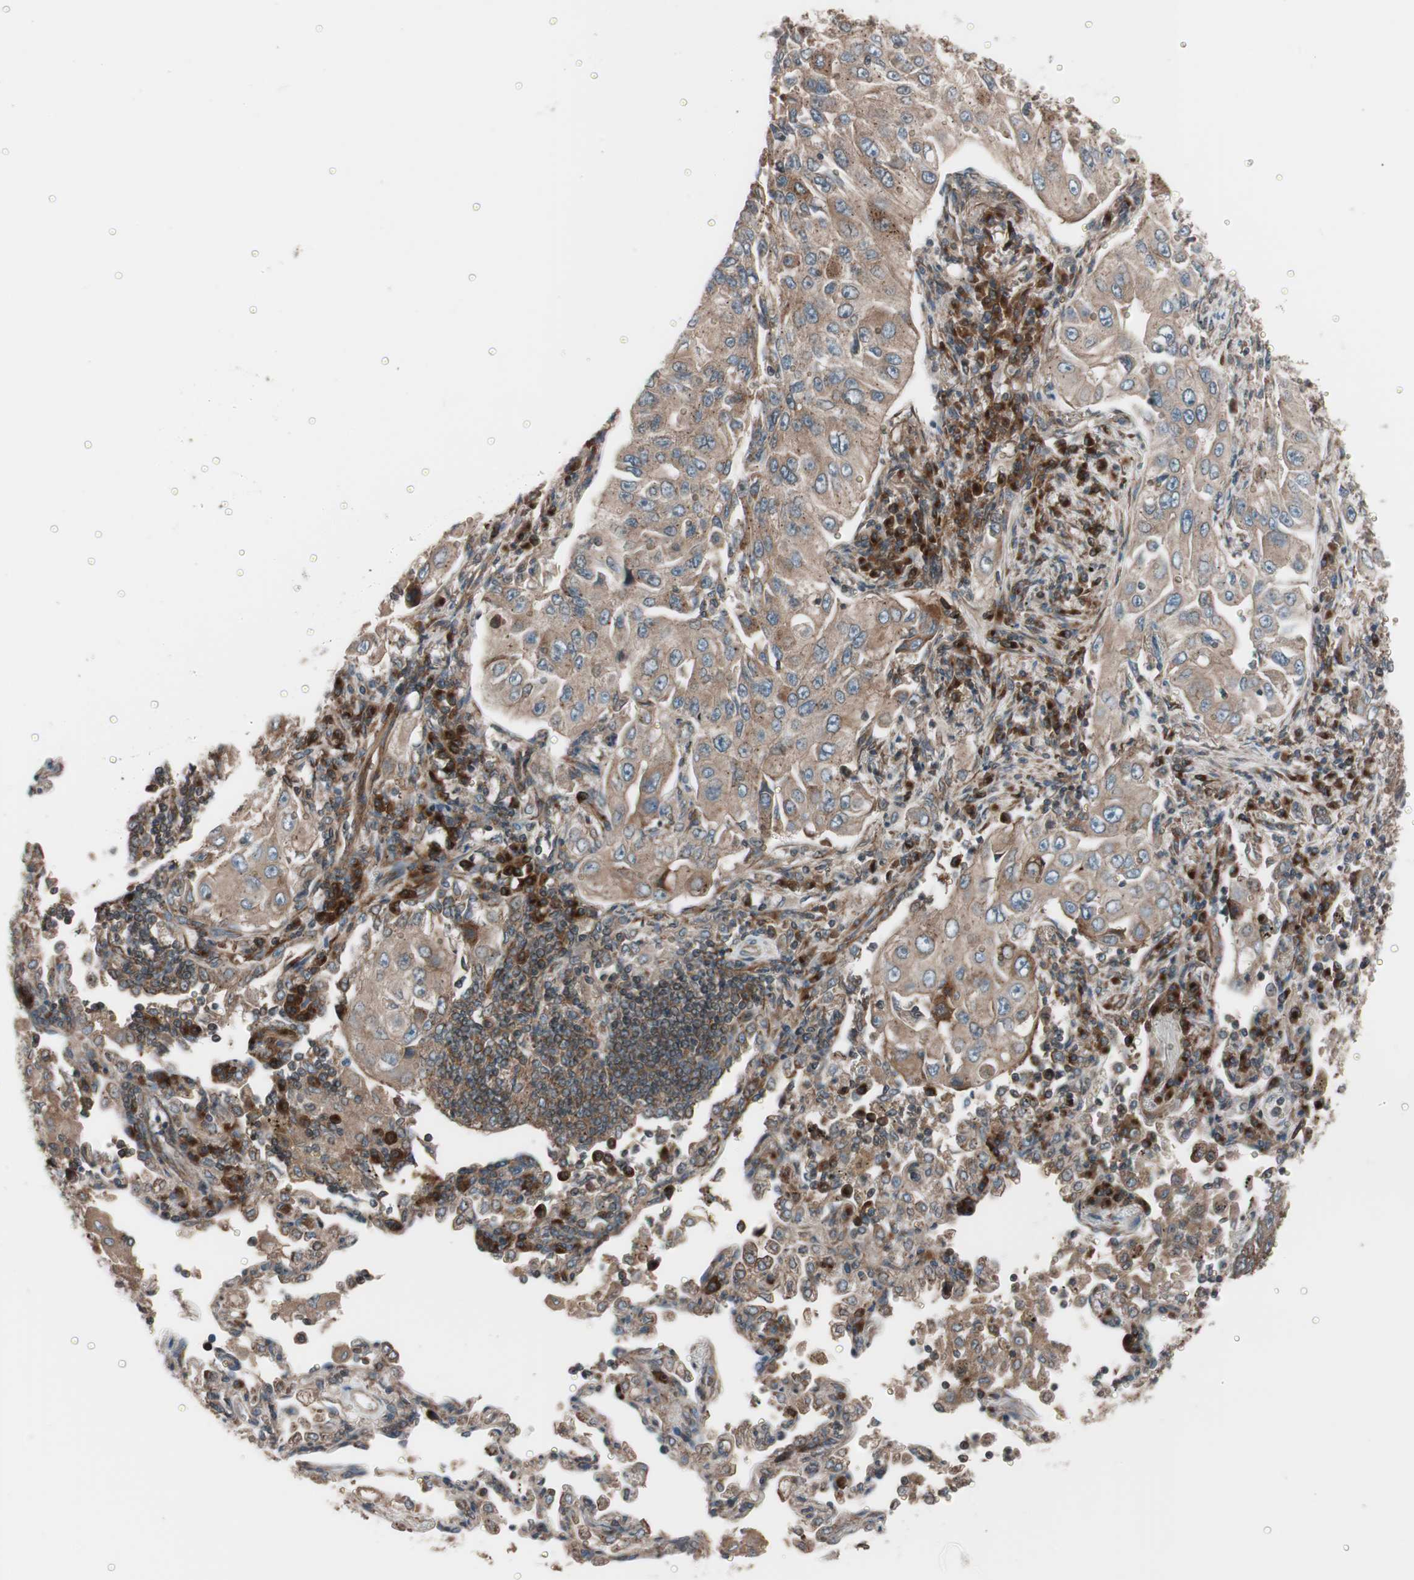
{"staining": {"intensity": "moderate", "quantity": ">75%", "location": "cytoplasmic/membranous"}, "tissue": "lung cancer", "cell_type": "Tumor cells", "image_type": "cancer", "snomed": [{"axis": "morphology", "description": "Adenocarcinoma, NOS"}, {"axis": "topography", "description": "Lung"}], "caption": "An image of human lung cancer stained for a protein shows moderate cytoplasmic/membranous brown staining in tumor cells.", "gene": "SEC31A", "patient": {"sex": "male", "age": 84}}